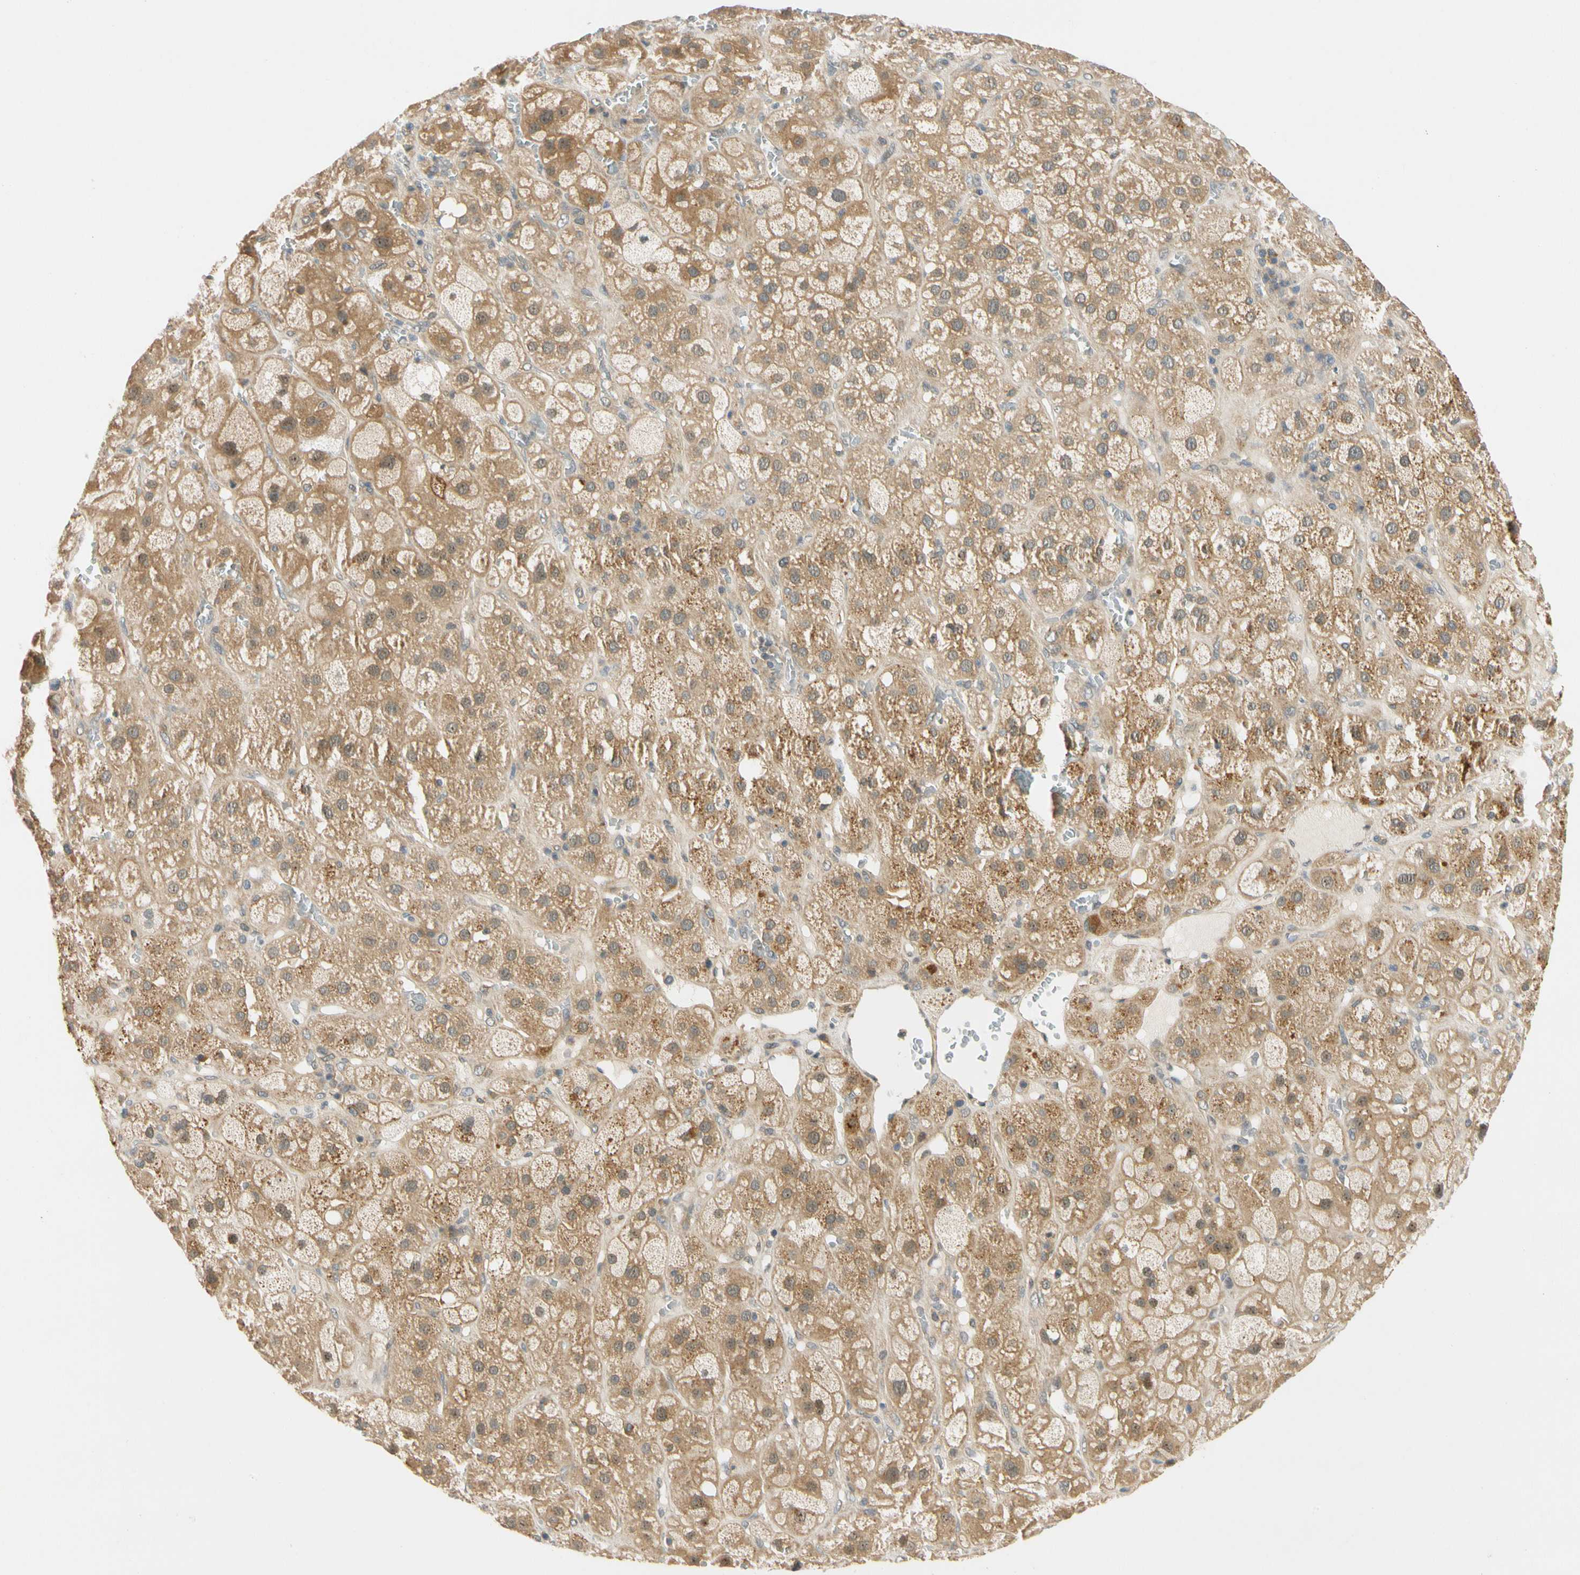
{"staining": {"intensity": "weak", "quantity": ">75%", "location": "cytoplasmic/membranous,nuclear"}, "tissue": "adrenal gland", "cell_type": "Glandular cells", "image_type": "normal", "snomed": [{"axis": "morphology", "description": "Normal tissue, NOS"}, {"axis": "topography", "description": "Adrenal gland"}], "caption": "A low amount of weak cytoplasmic/membranous,nuclear staining is present in approximately >75% of glandular cells in benign adrenal gland. (DAB (3,3'-diaminobenzidine) IHC with brightfield microscopy, high magnification).", "gene": "GATD1", "patient": {"sex": "female", "age": 47}}